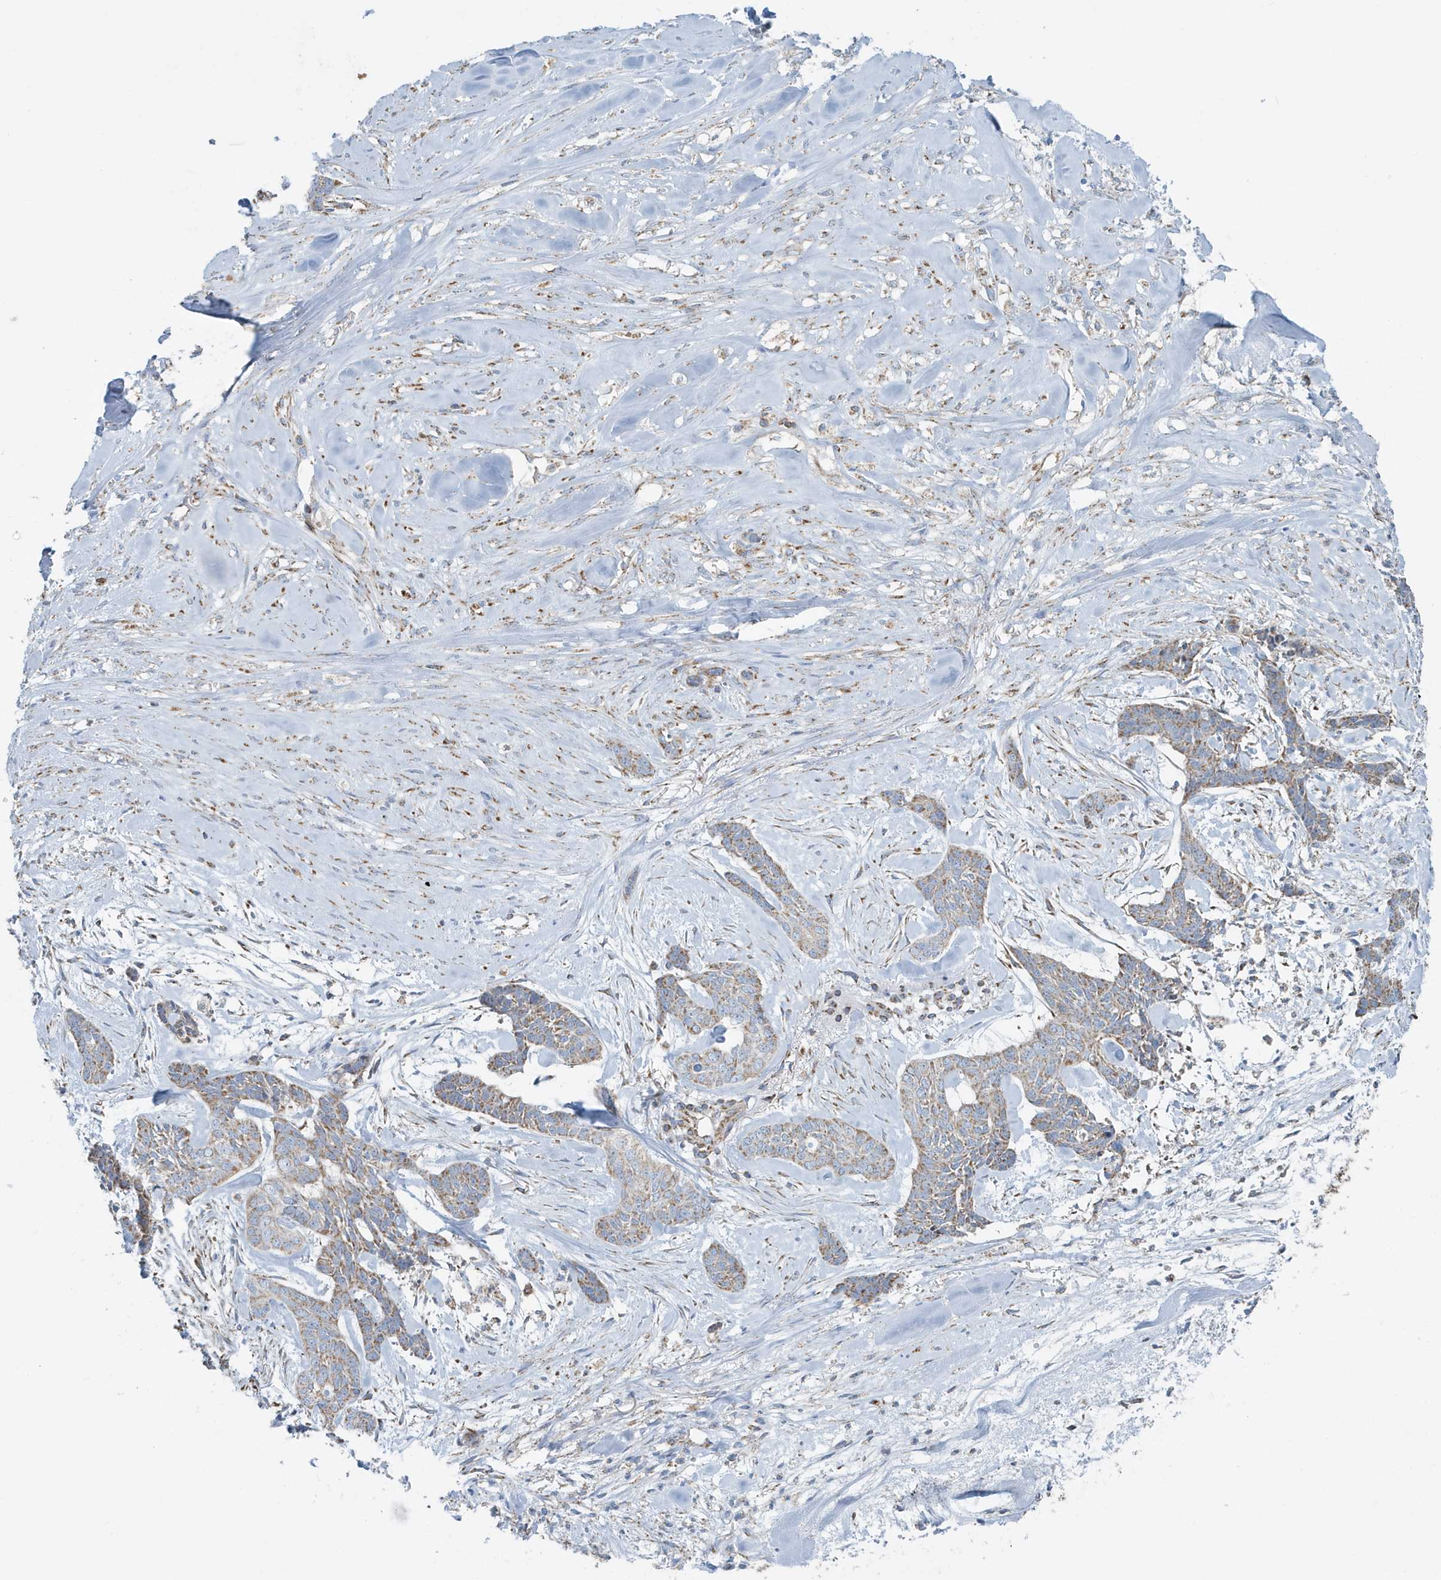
{"staining": {"intensity": "moderate", "quantity": "25%-75%", "location": "cytoplasmic/membranous"}, "tissue": "skin cancer", "cell_type": "Tumor cells", "image_type": "cancer", "snomed": [{"axis": "morphology", "description": "Basal cell carcinoma"}, {"axis": "topography", "description": "Skin"}], "caption": "Human skin basal cell carcinoma stained with a protein marker reveals moderate staining in tumor cells.", "gene": "RAB11FIP3", "patient": {"sex": "female", "age": 64}}